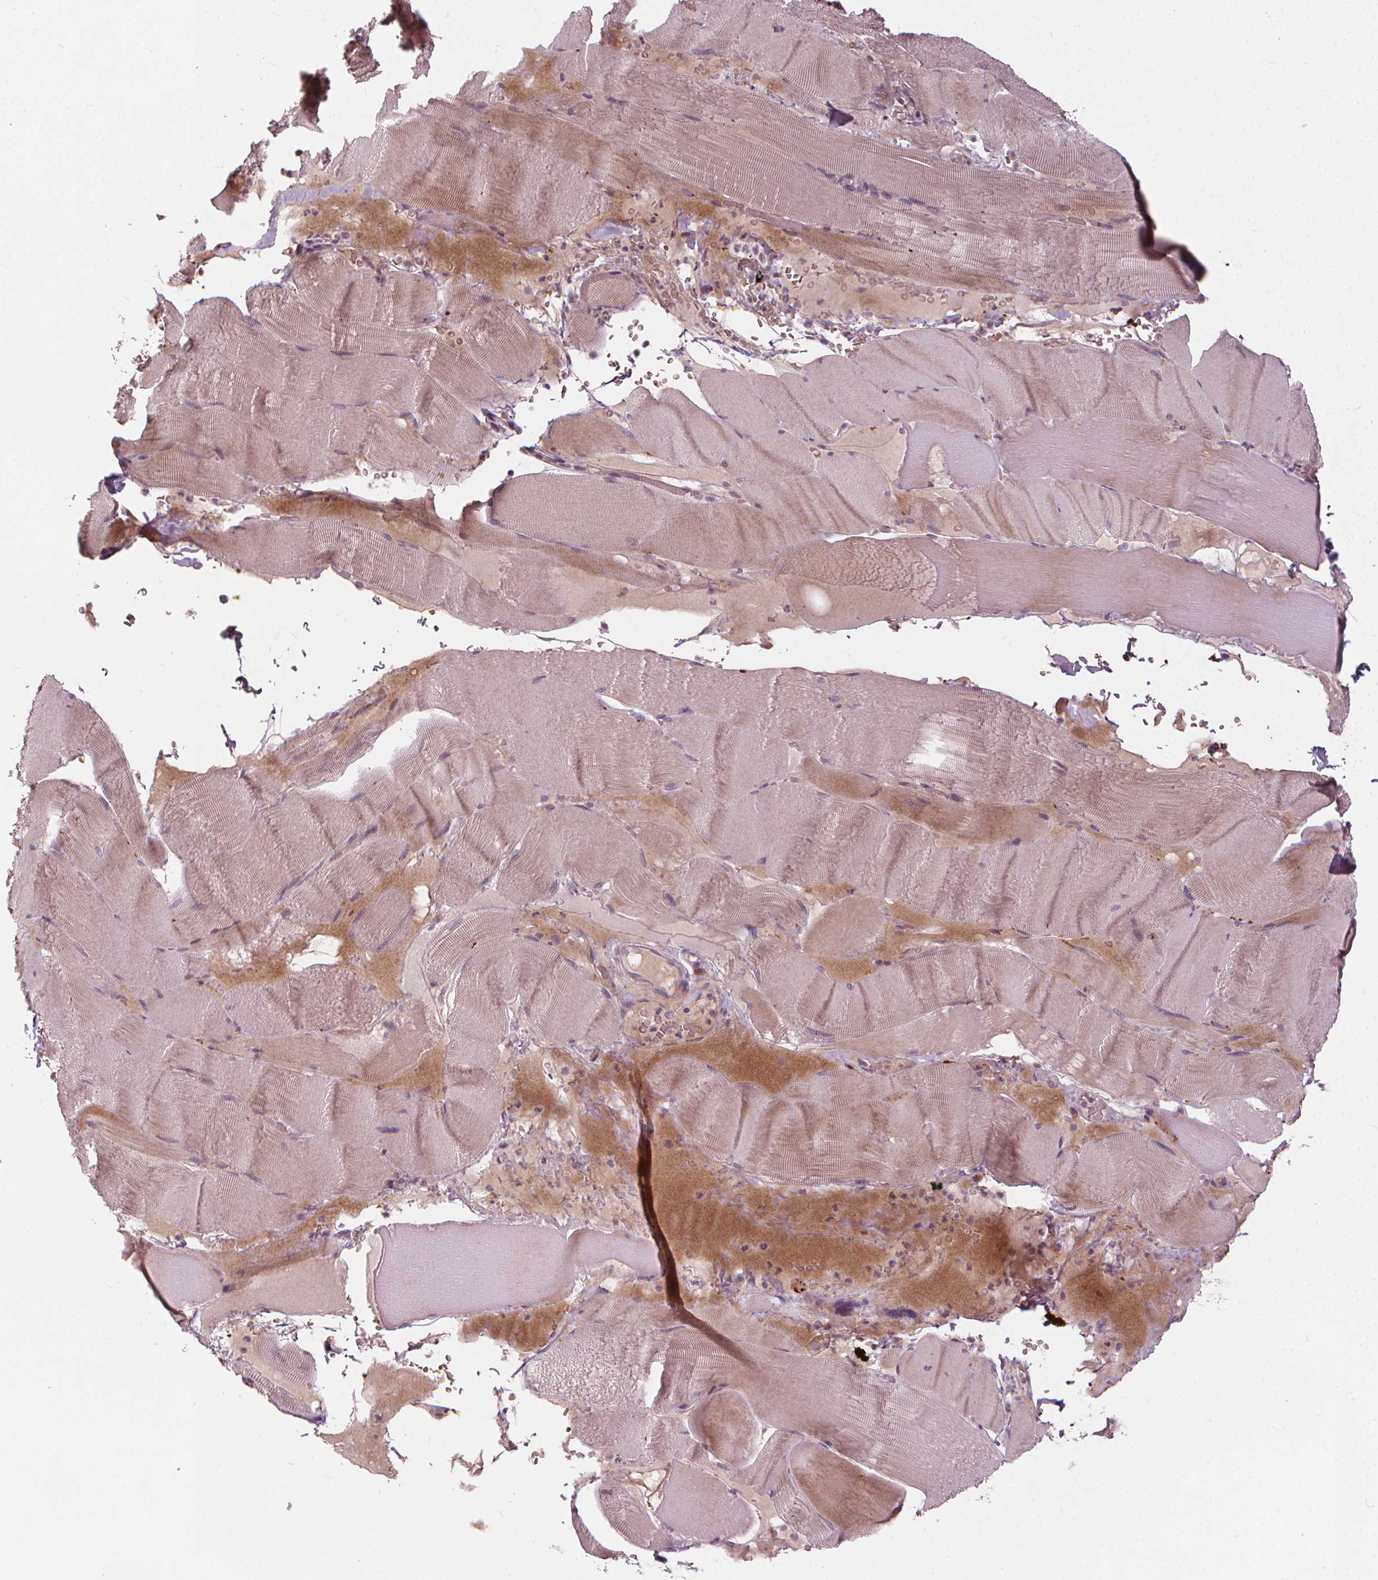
{"staining": {"intensity": "weak", "quantity": "<25%", "location": "cytoplasmic/membranous"}, "tissue": "skeletal muscle", "cell_type": "Myocytes", "image_type": "normal", "snomed": [{"axis": "morphology", "description": "Normal tissue, NOS"}, {"axis": "topography", "description": "Skeletal muscle"}], "caption": "A high-resolution image shows immunohistochemistry staining of unremarkable skeletal muscle, which shows no significant expression in myocytes. Brightfield microscopy of immunohistochemistry stained with DAB (brown) and hematoxylin (blue), captured at high magnification.", "gene": "IPO13", "patient": {"sex": "male", "age": 56}}